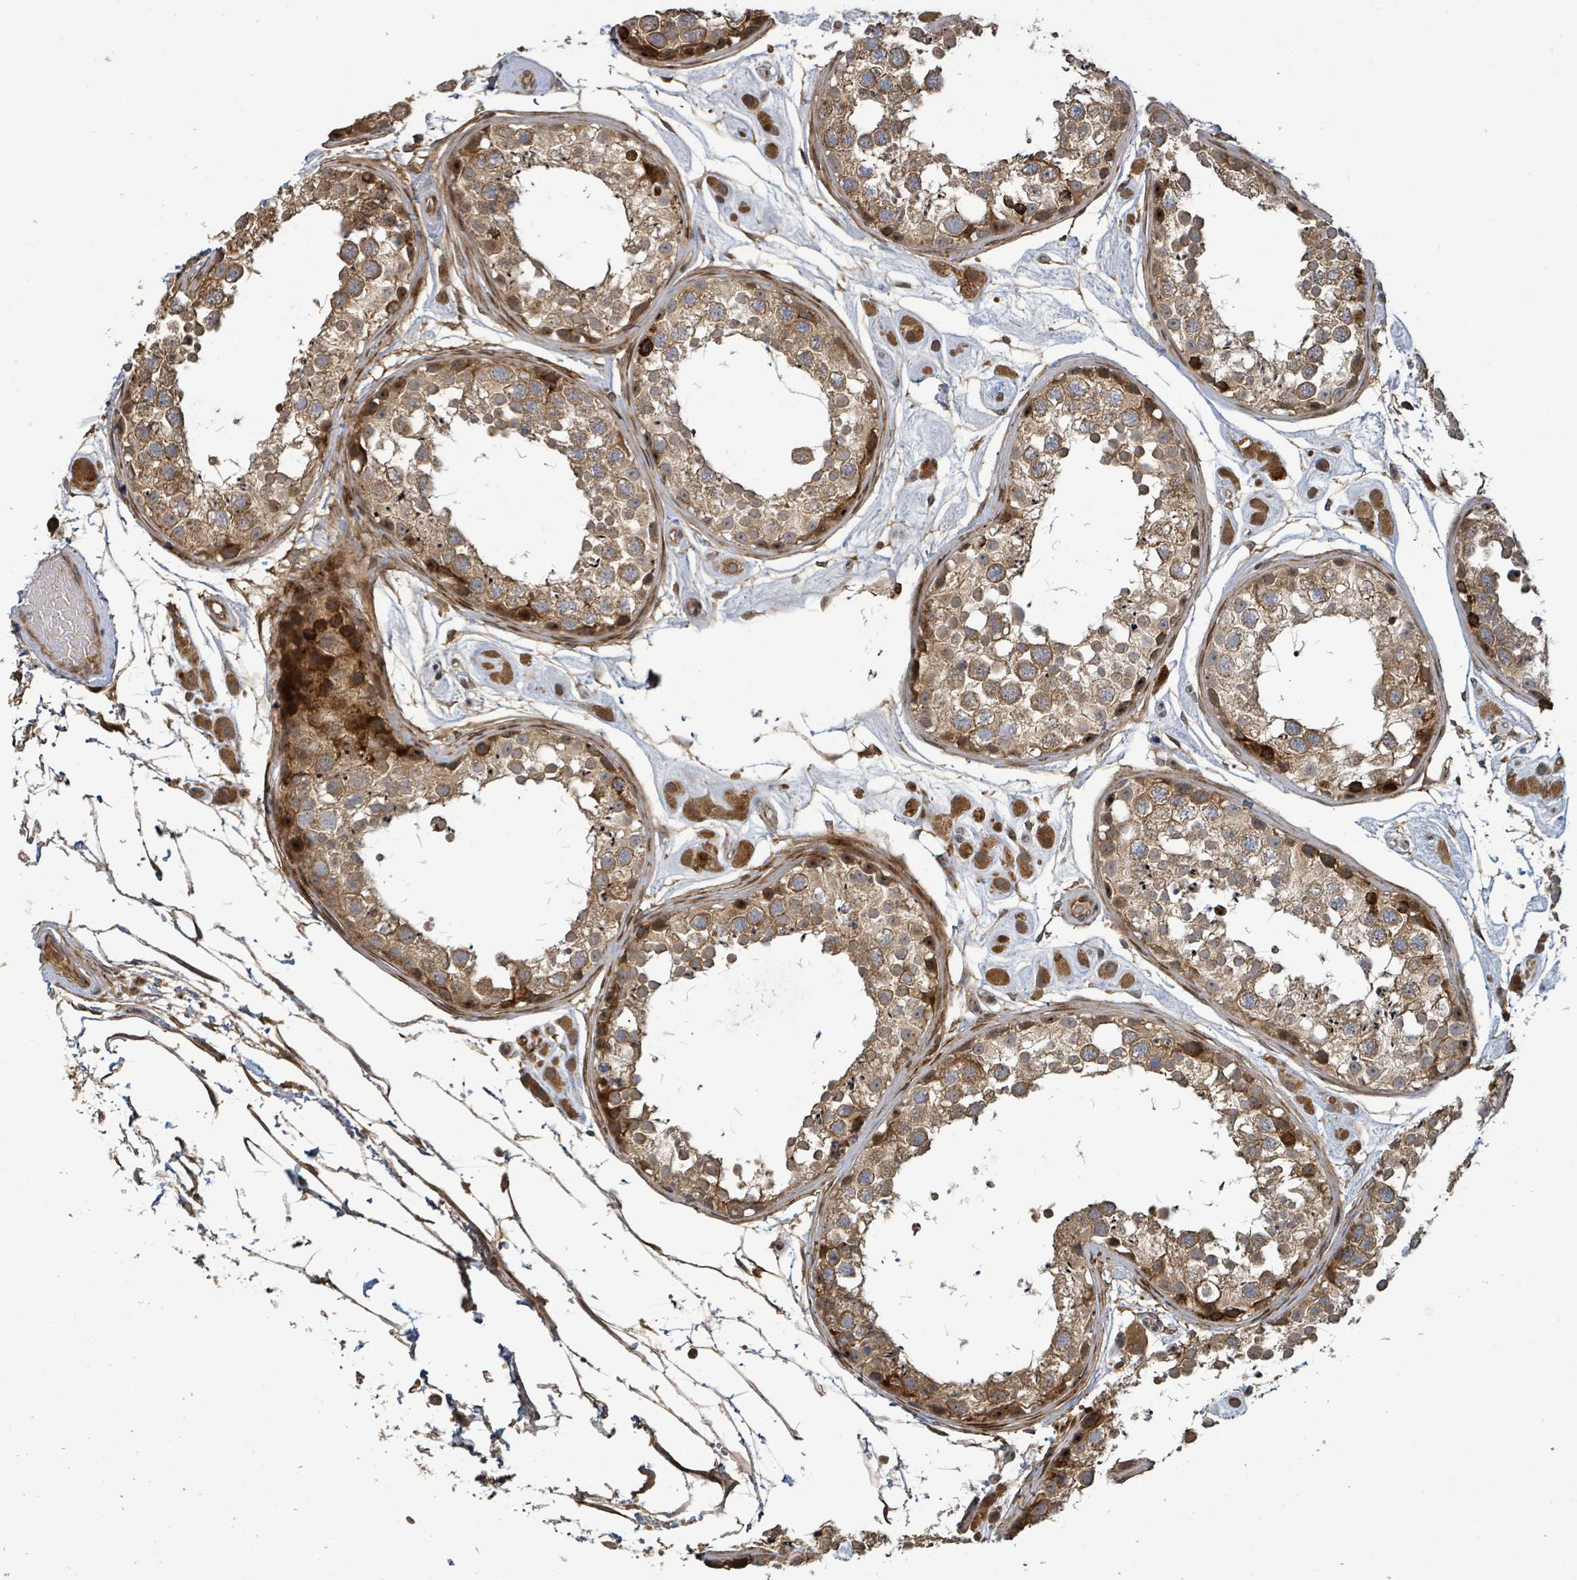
{"staining": {"intensity": "moderate", "quantity": ">75%", "location": "cytoplasmic/membranous"}, "tissue": "testis", "cell_type": "Cells in seminiferous ducts", "image_type": "normal", "snomed": [{"axis": "morphology", "description": "Normal tissue, NOS"}, {"axis": "topography", "description": "Testis"}], "caption": "Immunohistochemical staining of unremarkable human testis reveals medium levels of moderate cytoplasmic/membranous staining in about >75% of cells in seminiferous ducts. (brown staining indicates protein expression, while blue staining denotes nuclei).", "gene": "STARD4", "patient": {"sex": "male", "age": 25}}